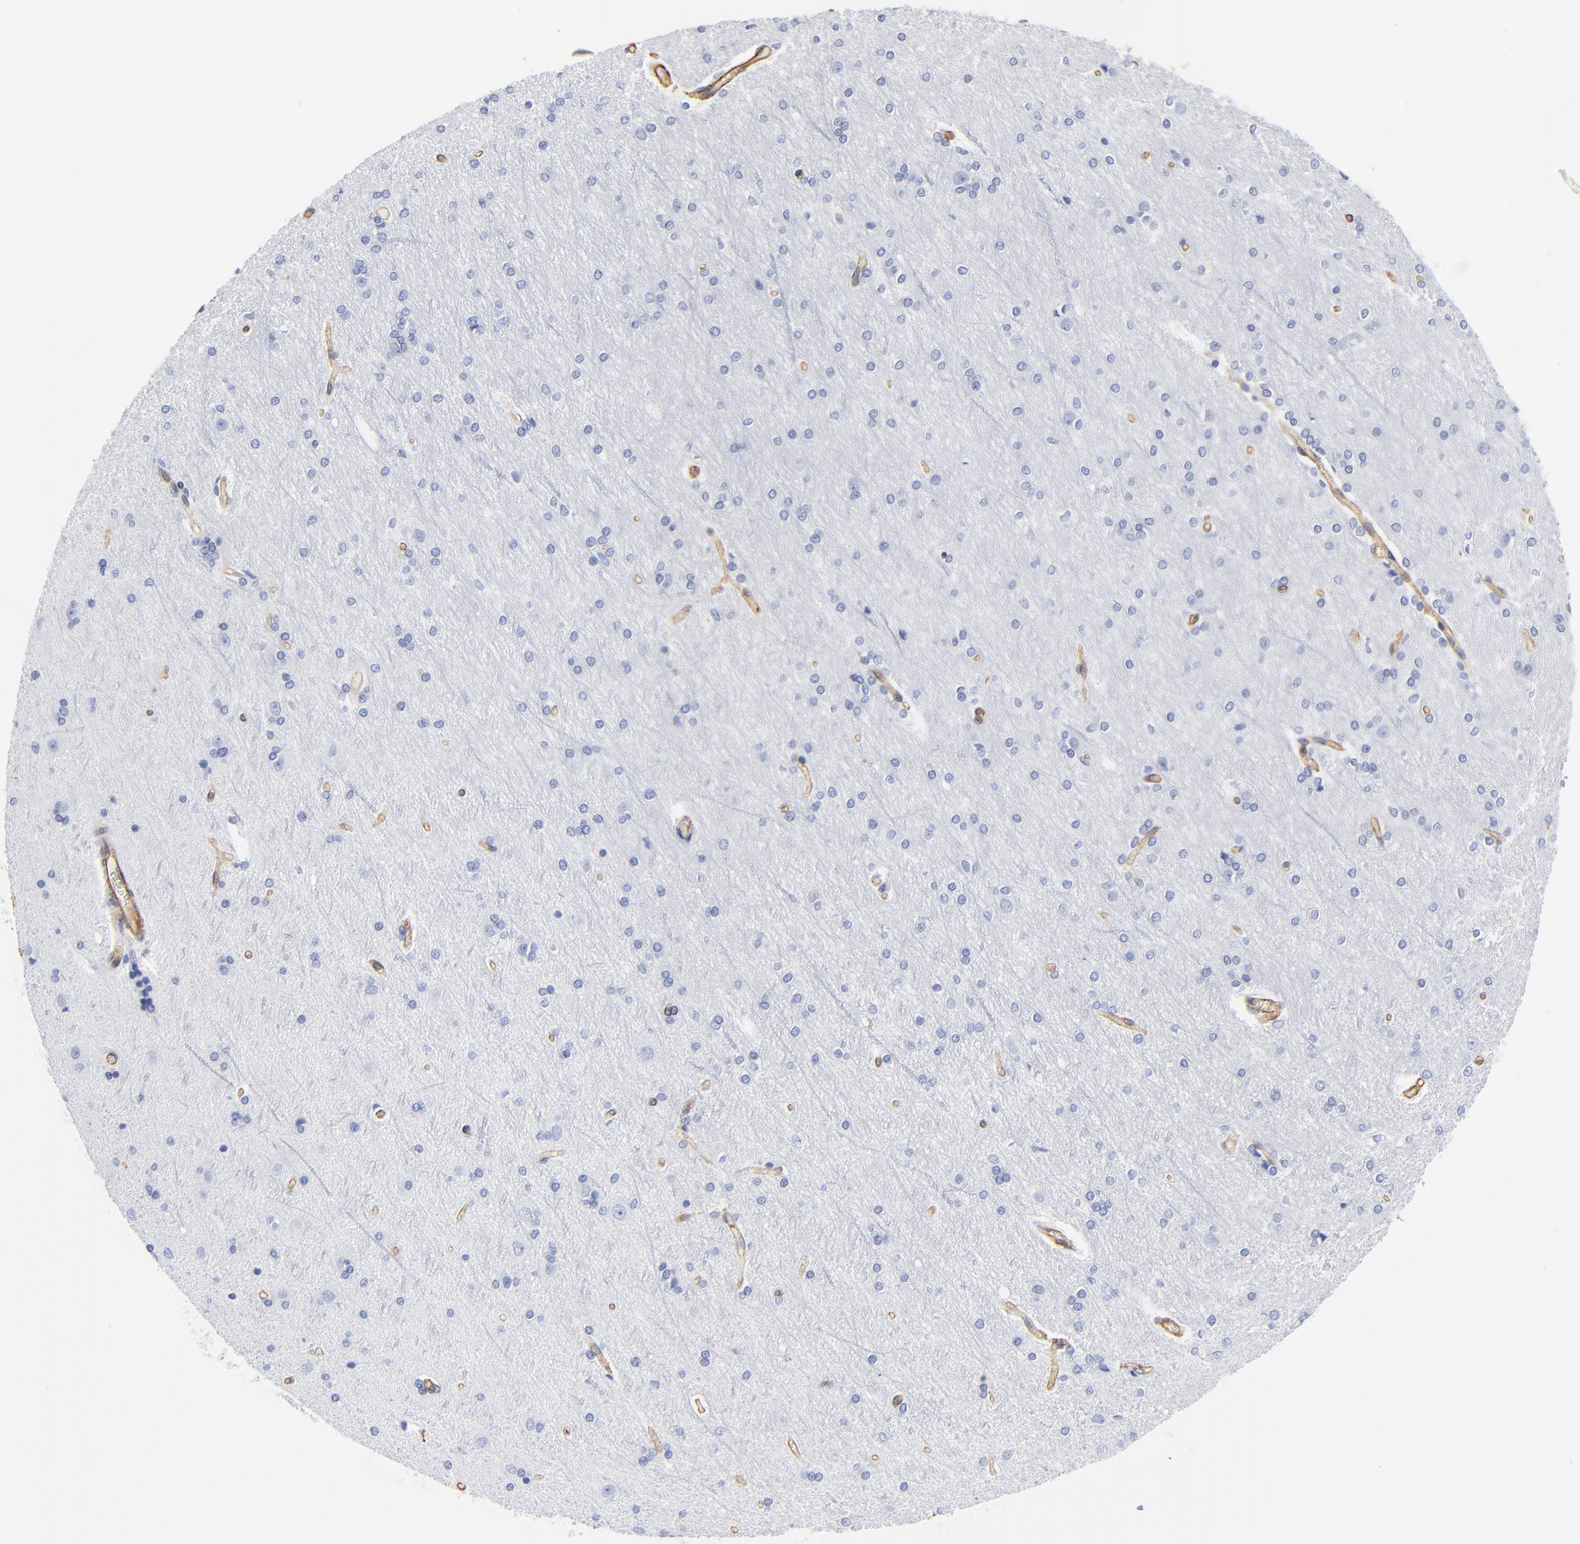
{"staining": {"intensity": "weak", "quantity": ">75%", "location": "cytoplasmic/membranous"}, "tissue": "cerebral cortex", "cell_type": "Endothelial cells", "image_type": "normal", "snomed": [{"axis": "morphology", "description": "Normal tissue, NOS"}, {"axis": "topography", "description": "Cerebral cortex"}], "caption": "IHC histopathology image of benign human cerebral cortex stained for a protein (brown), which demonstrates low levels of weak cytoplasmic/membranous positivity in about >75% of endothelial cells.", "gene": "TAGLN2", "patient": {"sex": "female", "age": 54}}